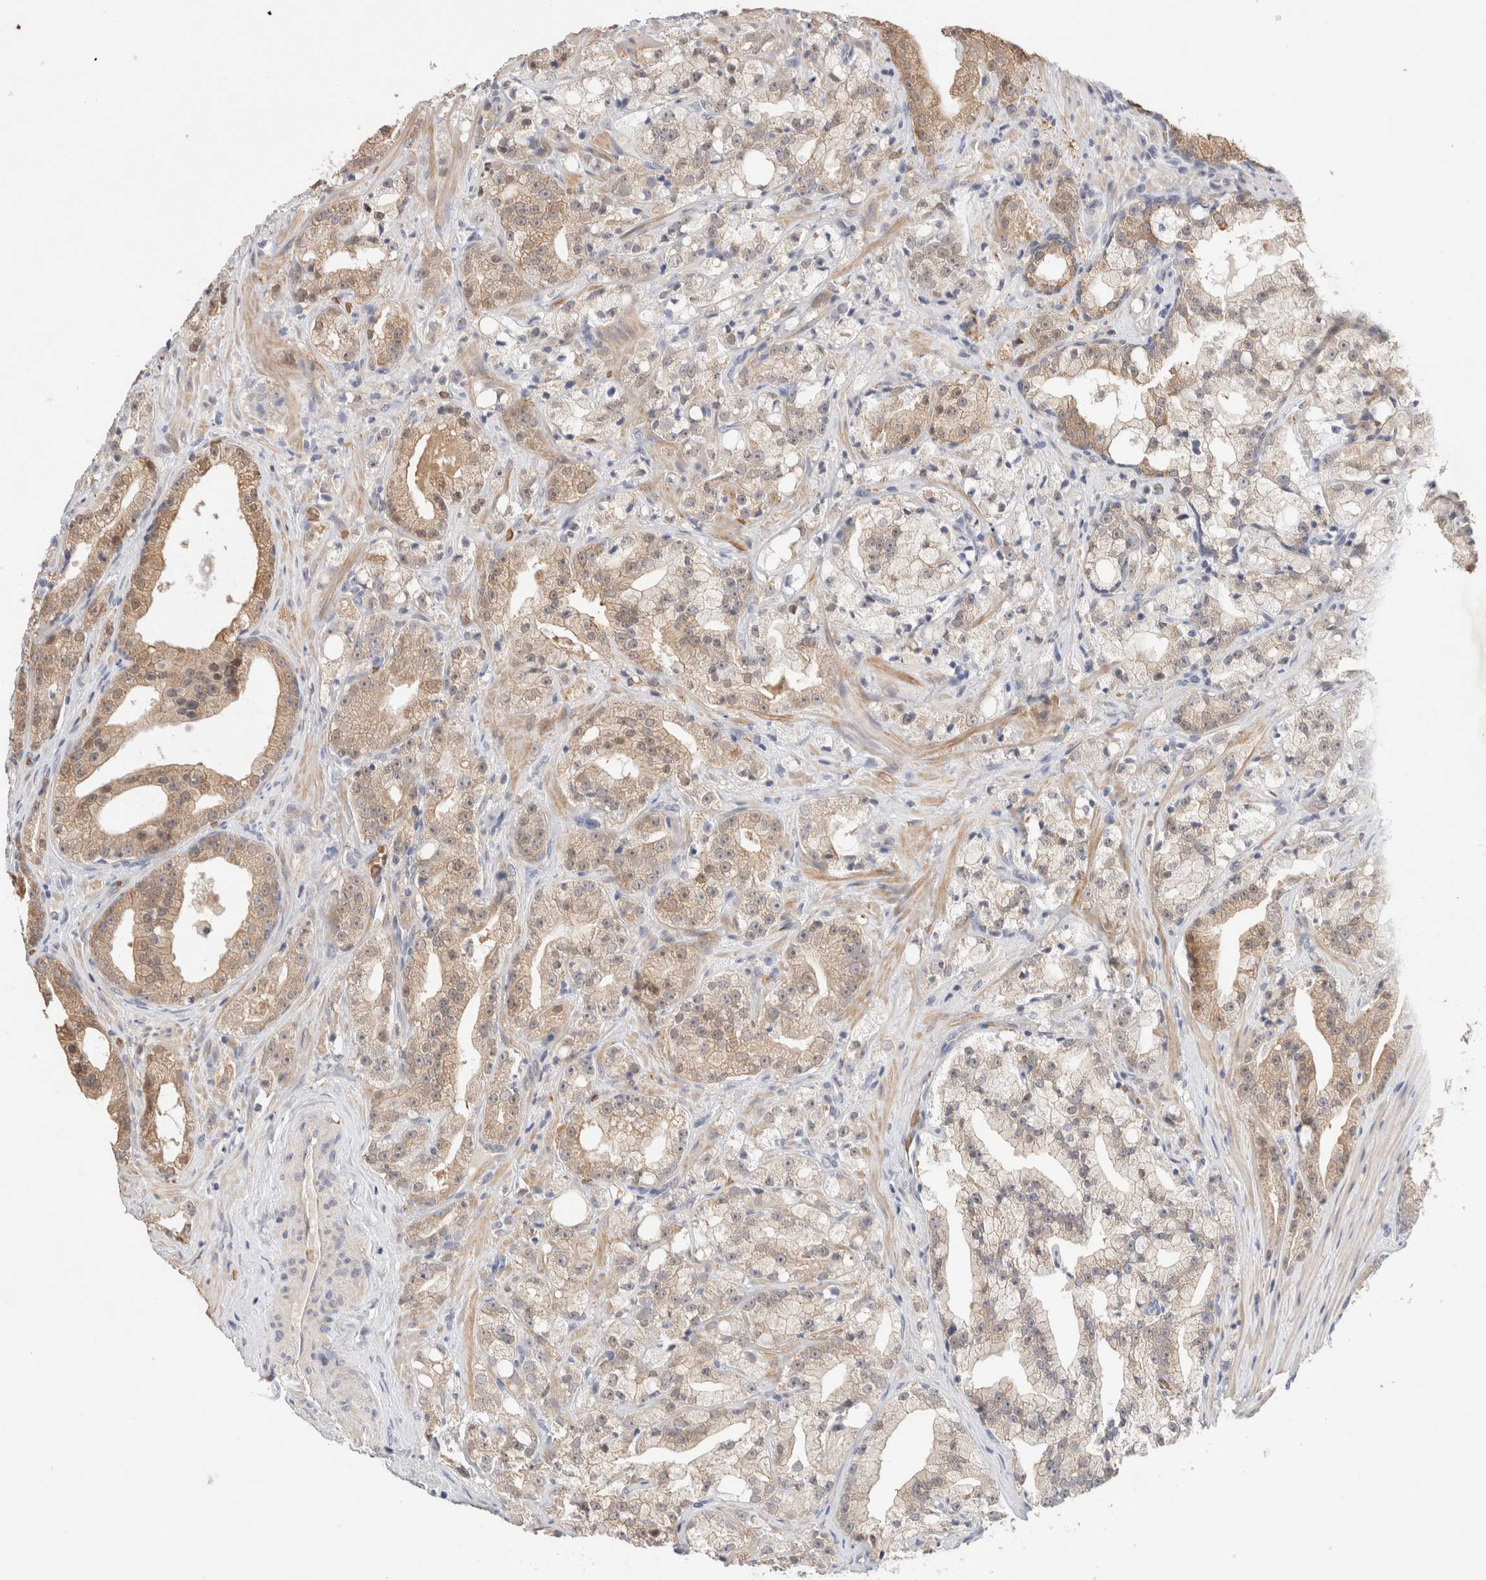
{"staining": {"intensity": "weak", "quantity": ">75%", "location": "cytoplasmic/membranous"}, "tissue": "prostate cancer", "cell_type": "Tumor cells", "image_type": "cancer", "snomed": [{"axis": "morphology", "description": "Adenocarcinoma, High grade"}, {"axis": "topography", "description": "Prostate"}], "caption": "Prostate high-grade adenocarcinoma stained for a protein (brown) shows weak cytoplasmic/membranous positive expression in about >75% of tumor cells.", "gene": "MST1", "patient": {"sex": "male", "age": 64}}